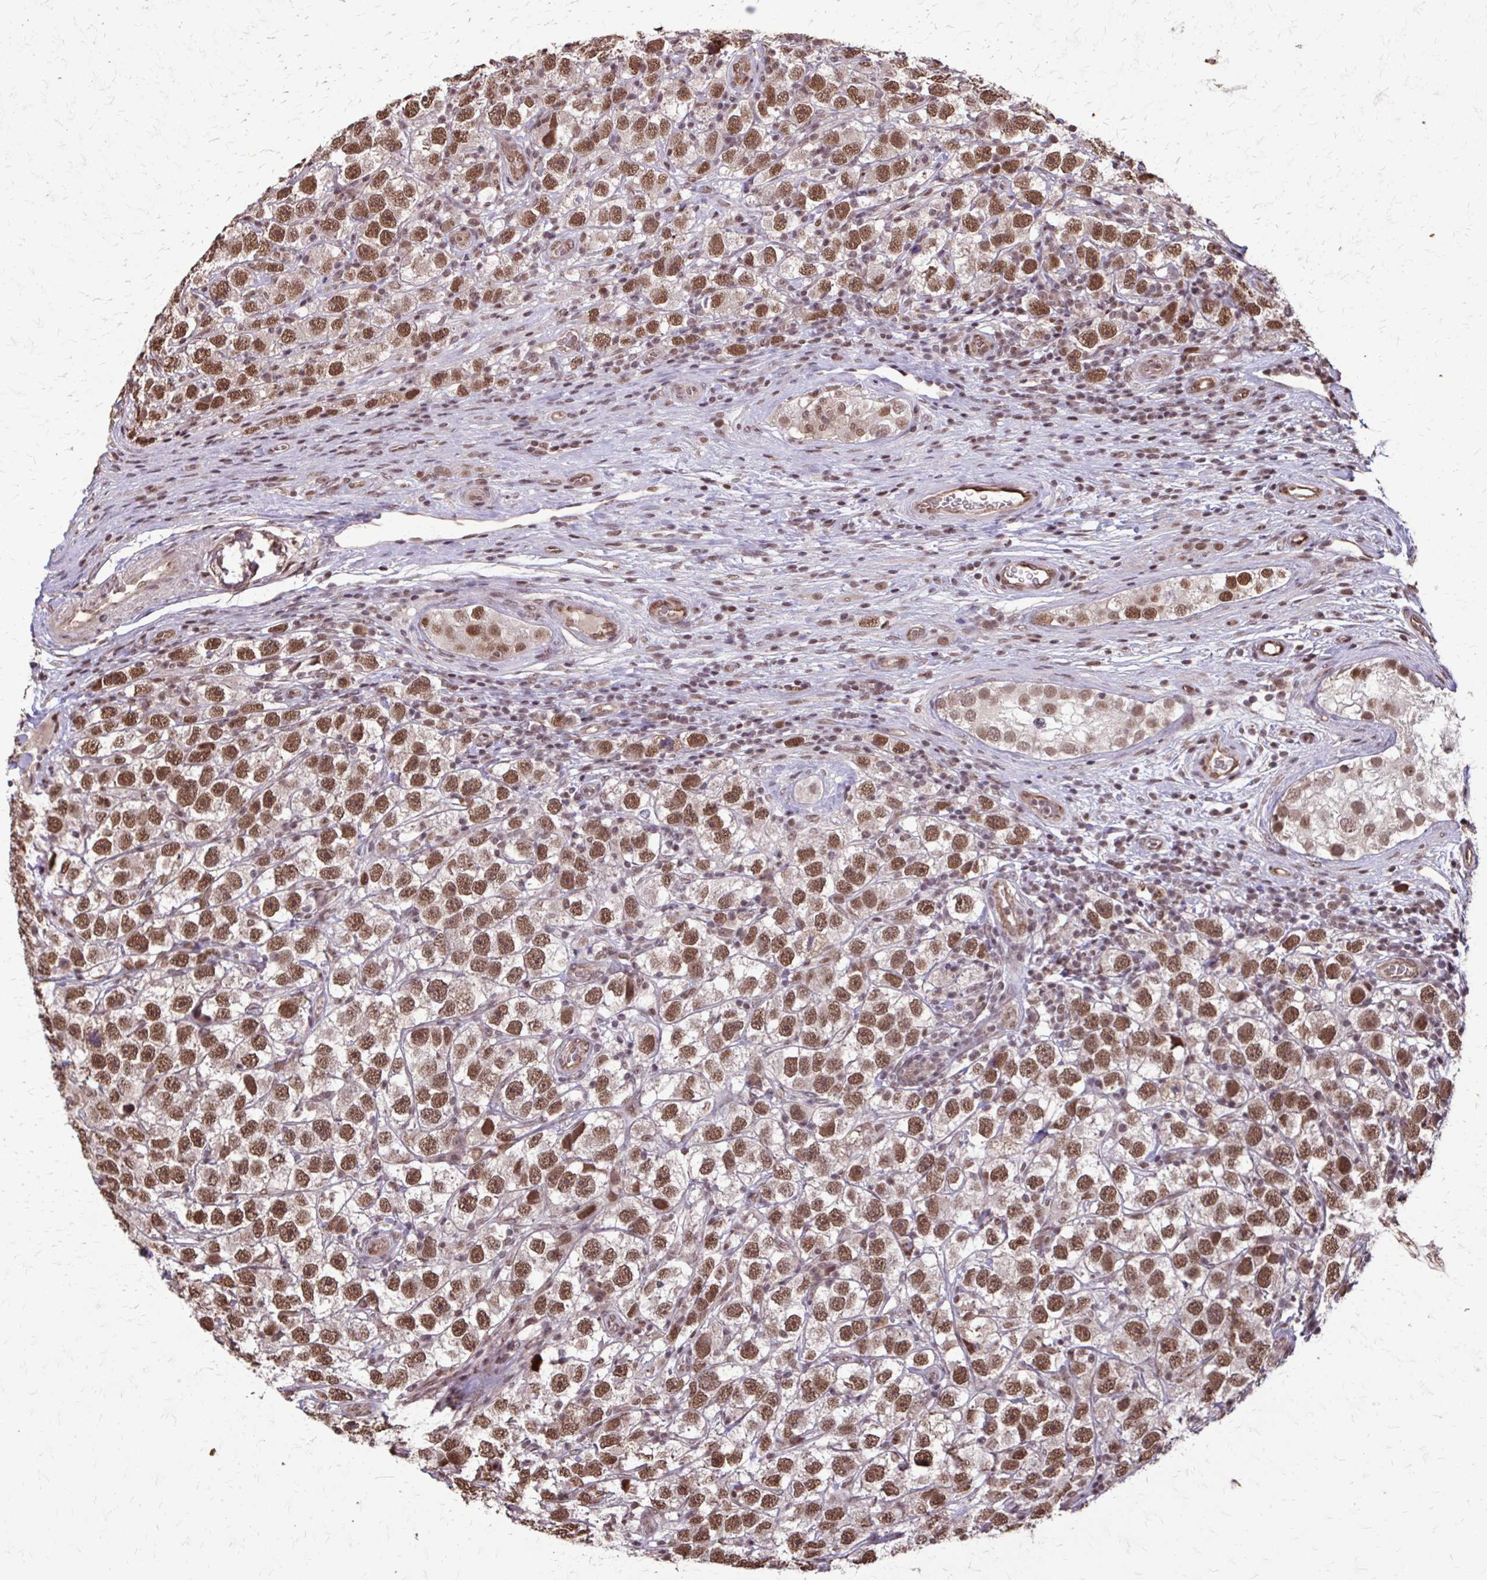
{"staining": {"intensity": "strong", "quantity": ">75%", "location": "nuclear"}, "tissue": "testis cancer", "cell_type": "Tumor cells", "image_type": "cancer", "snomed": [{"axis": "morphology", "description": "Seminoma, NOS"}, {"axis": "topography", "description": "Testis"}], "caption": "Protein staining of testis cancer (seminoma) tissue shows strong nuclear expression in approximately >75% of tumor cells. The staining was performed using DAB (3,3'-diaminobenzidine), with brown indicating positive protein expression. Nuclei are stained blue with hematoxylin.", "gene": "SS18", "patient": {"sex": "male", "age": 26}}